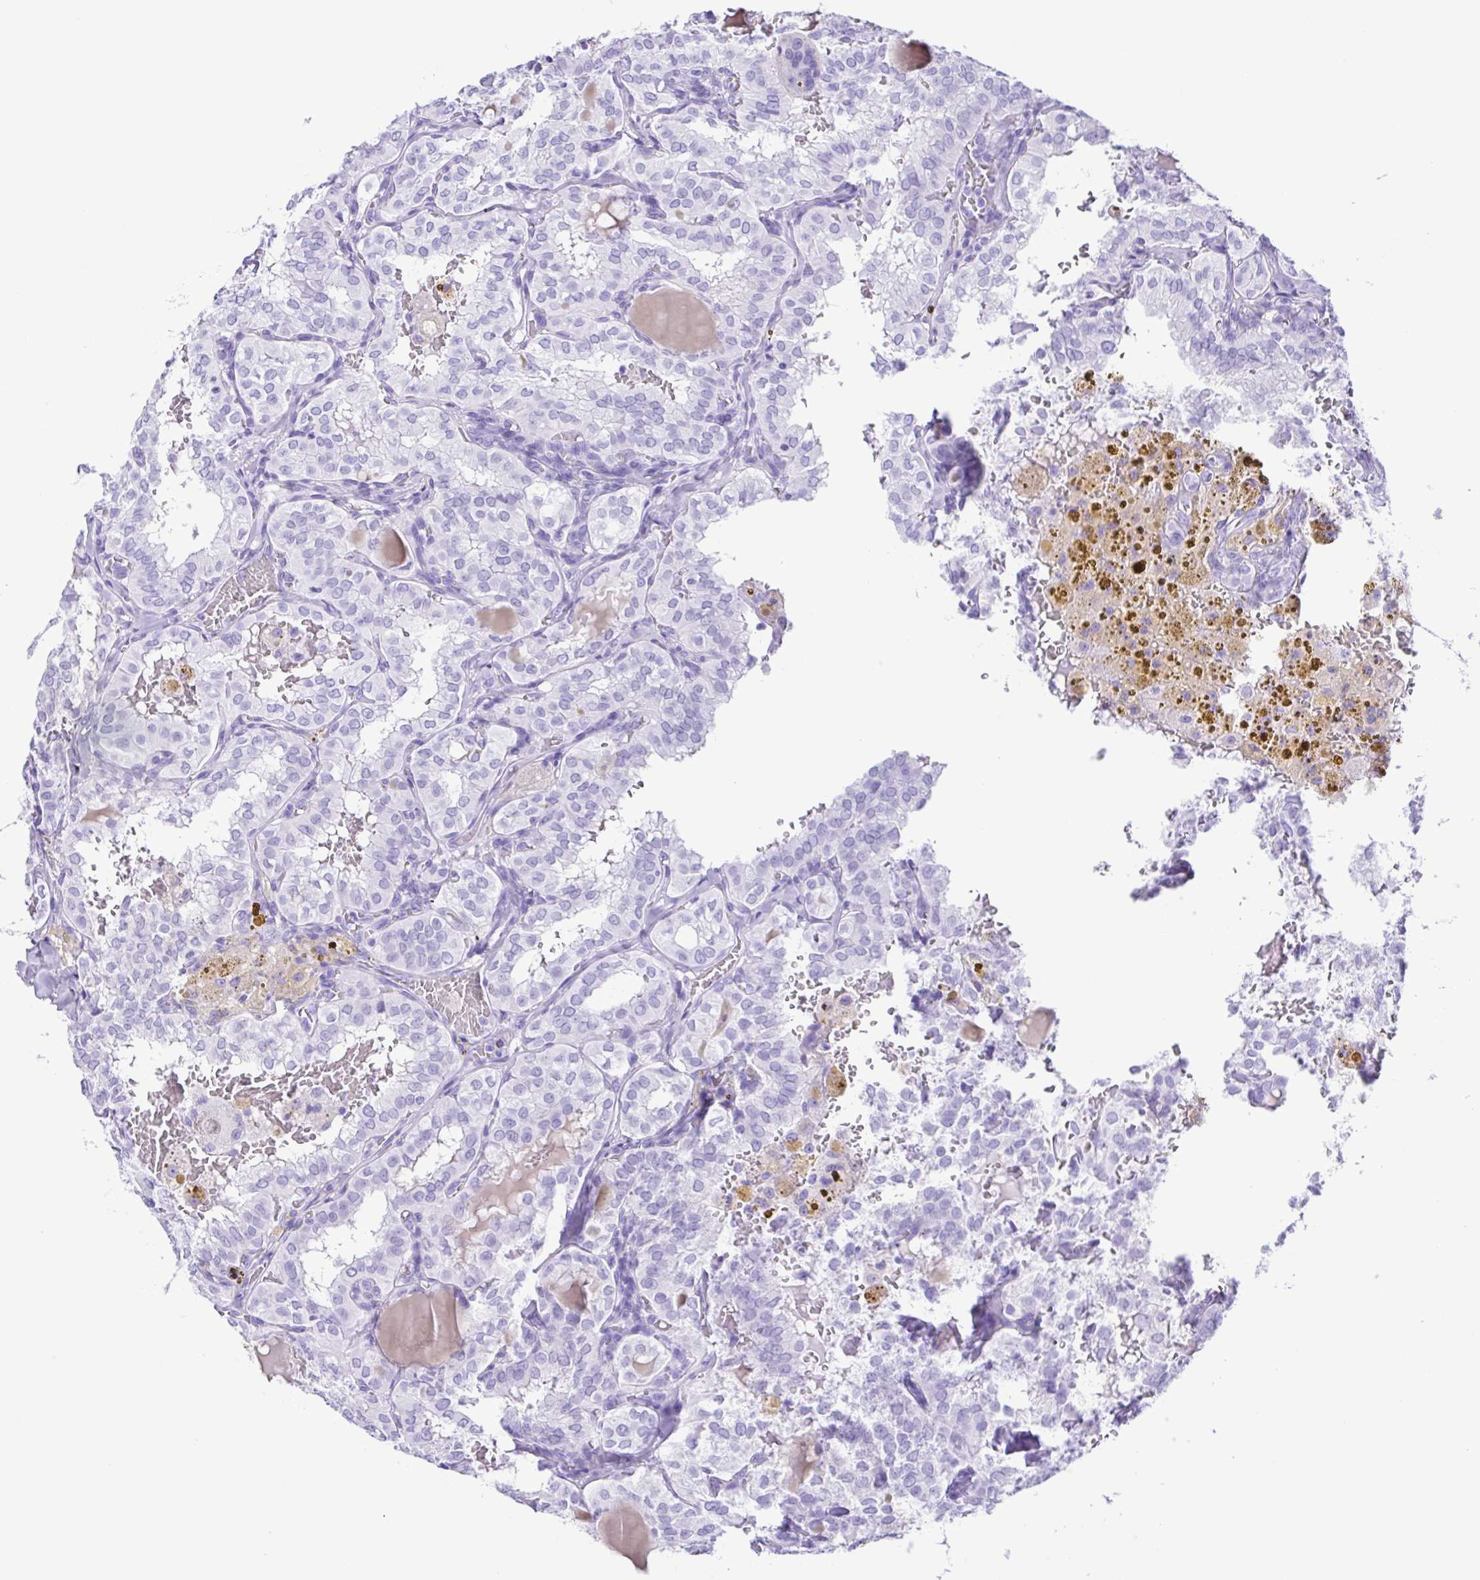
{"staining": {"intensity": "negative", "quantity": "none", "location": "none"}, "tissue": "thyroid cancer", "cell_type": "Tumor cells", "image_type": "cancer", "snomed": [{"axis": "morphology", "description": "Papillary adenocarcinoma, NOS"}, {"axis": "topography", "description": "Thyroid gland"}], "caption": "This is an immunohistochemistry histopathology image of human thyroid cancer. There is no expression in tumor cells.", "gene": "ERP27", "patient": {"sex": "male", "age": 20}}